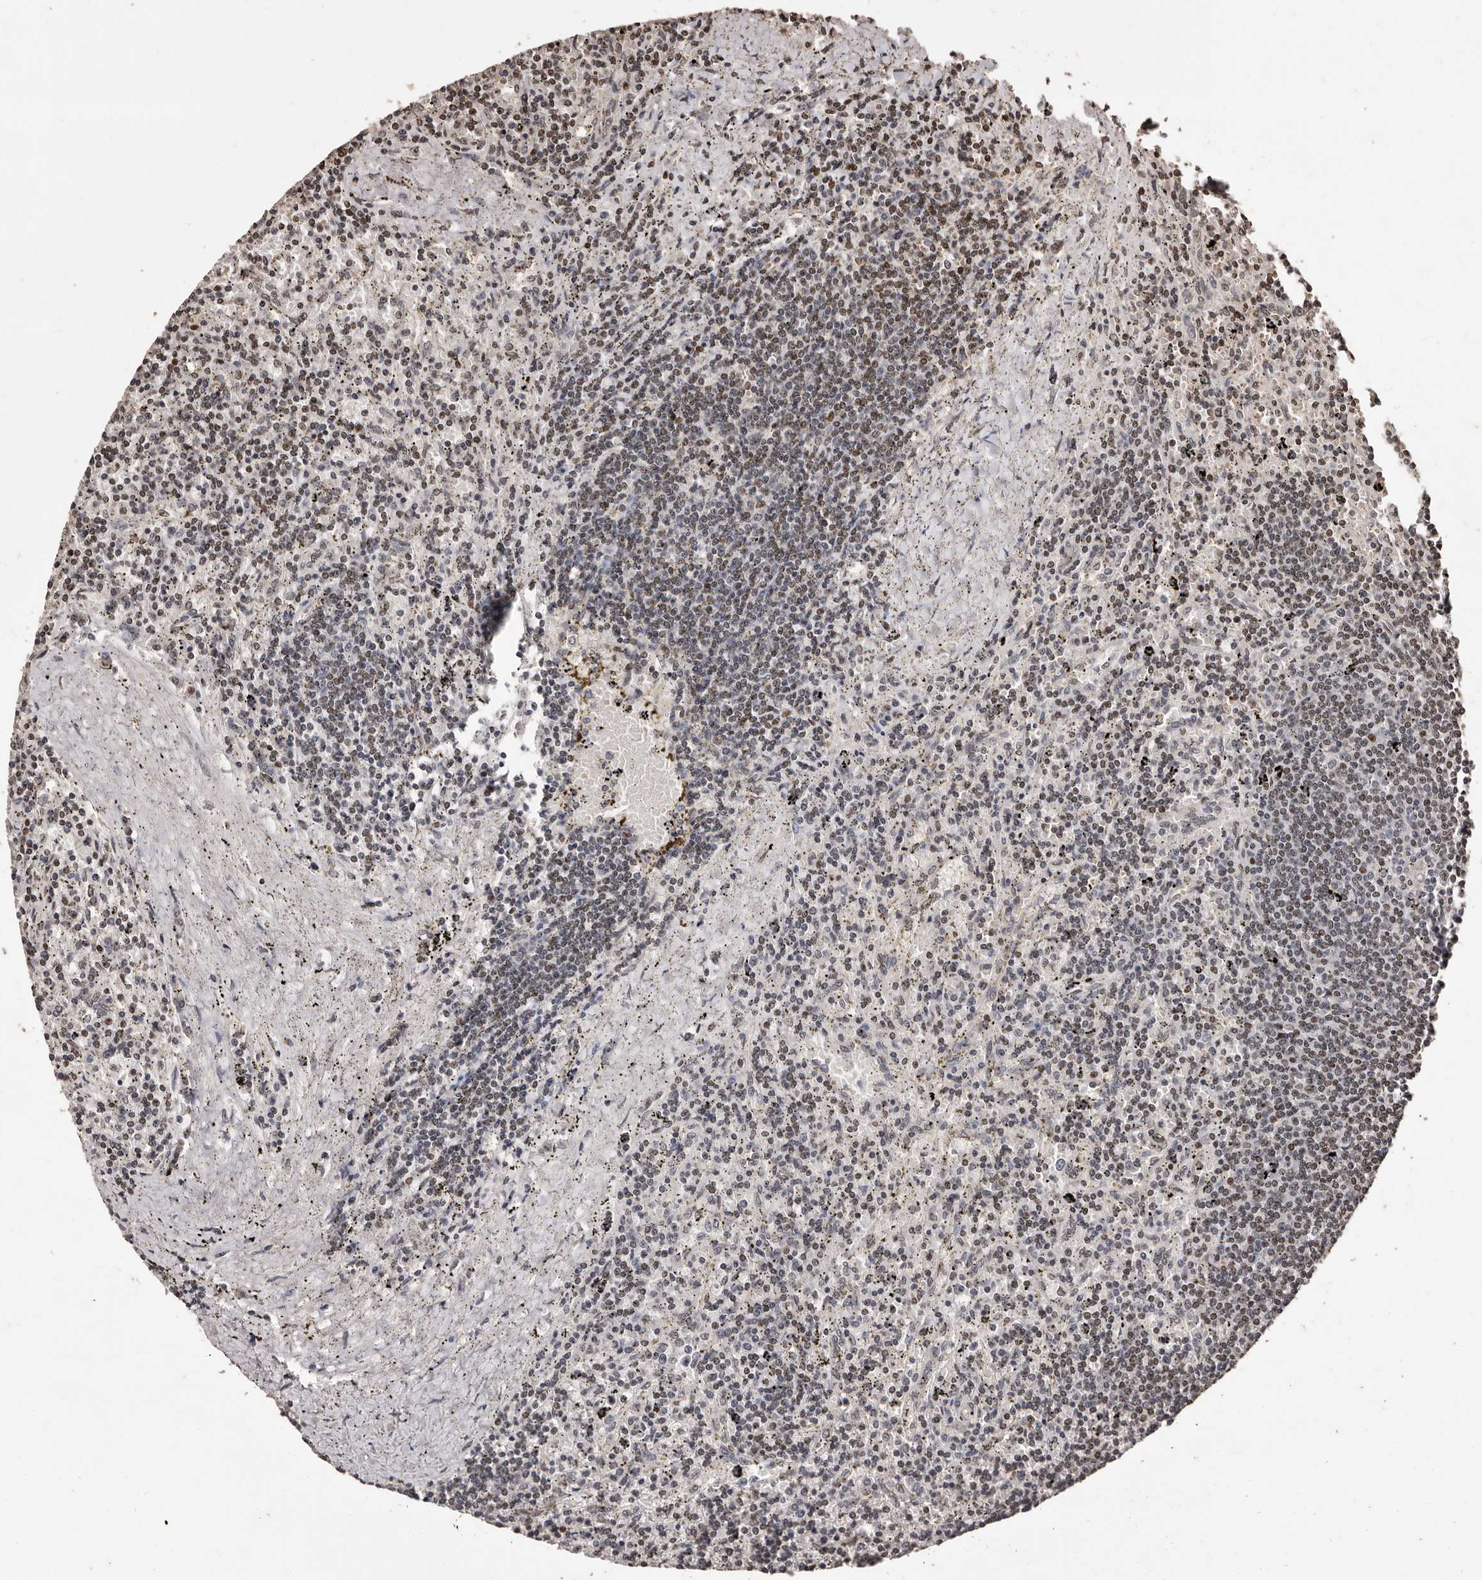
{"staining": {"intensity": "weak", "quantity": "25%-75%", "location": "nuclear"}, "tissue": "lymphoma", "cell_type": "Tumor cells", "image_type": "cancer", "snomed": [{"axis": "morphology", "description": "Malignant lymphoma, non-Hodgkin's type, Low grade"}, {"axis": "topography", "description": "Spleen"}], "caption": "Immunohistochemistry (IHC) (DAB) staining of human low-grade malignant lymphoma, non-Hodgkin's type exhibits weak nuclear protein positivity in approximately 25%-75% of tumor cells.", "gene": "NAV1", "patient": {"sex": "male", "age": 76}}